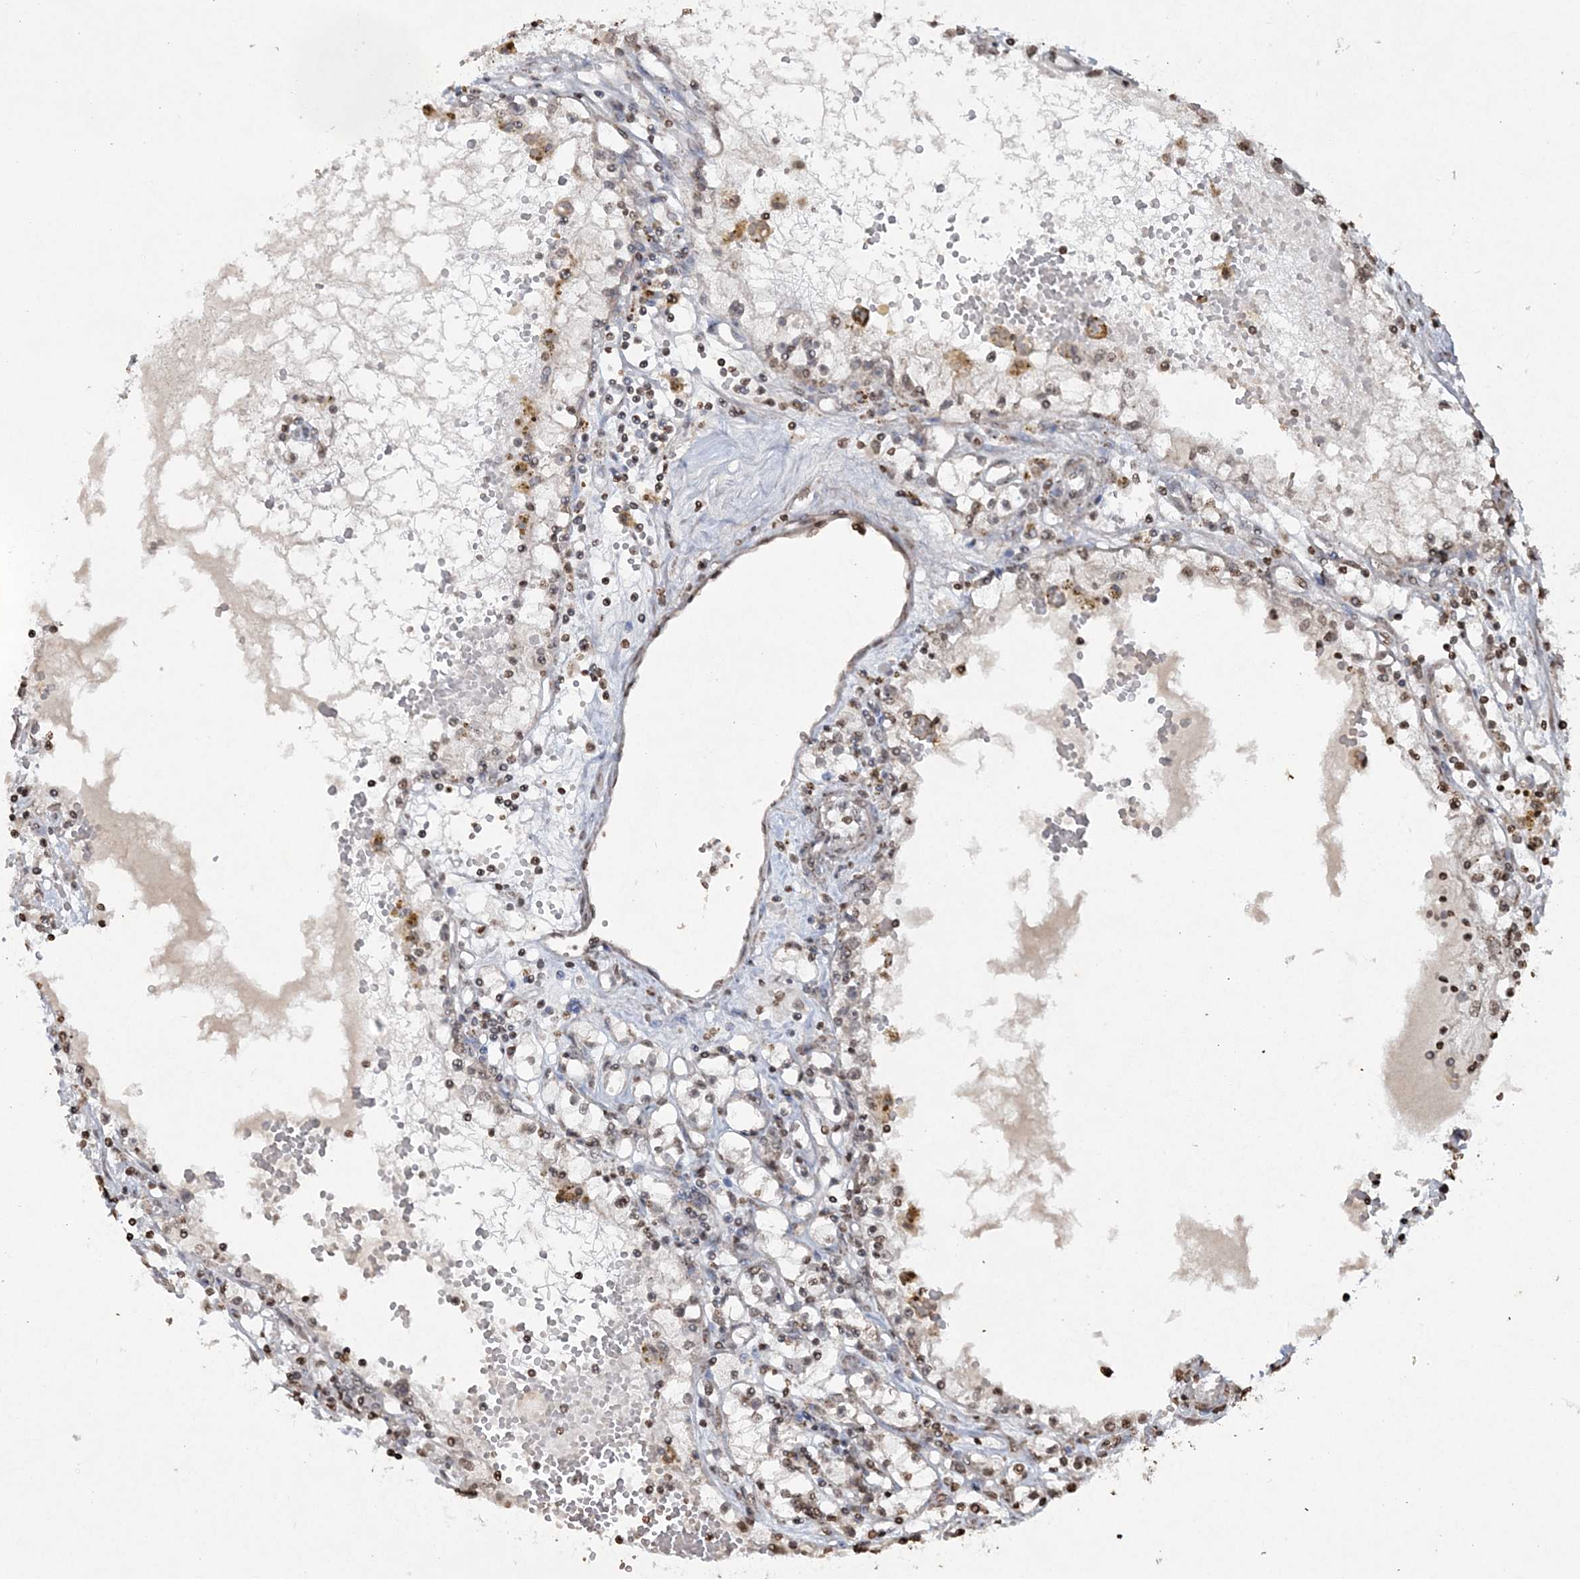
{"staining": {"intensity": "negative", "quantity": "none", "location": "none"}, "tissue": "renal cancer", "cell_type": "Tumor cells", "image_type": "cancer", "snomed": [{"axis": "morphology", "description": "Adenocarcinoma, NOS"}, {"axis": "topography", "description": "Kidney"}], "caption": "This is a photomicrograph of IHC staining of renal cancer (adenocarcinoma), which shows no staining in tumor cells.", "gene": "TTC7A", "patient": {"sex": "male", "age": 56}}